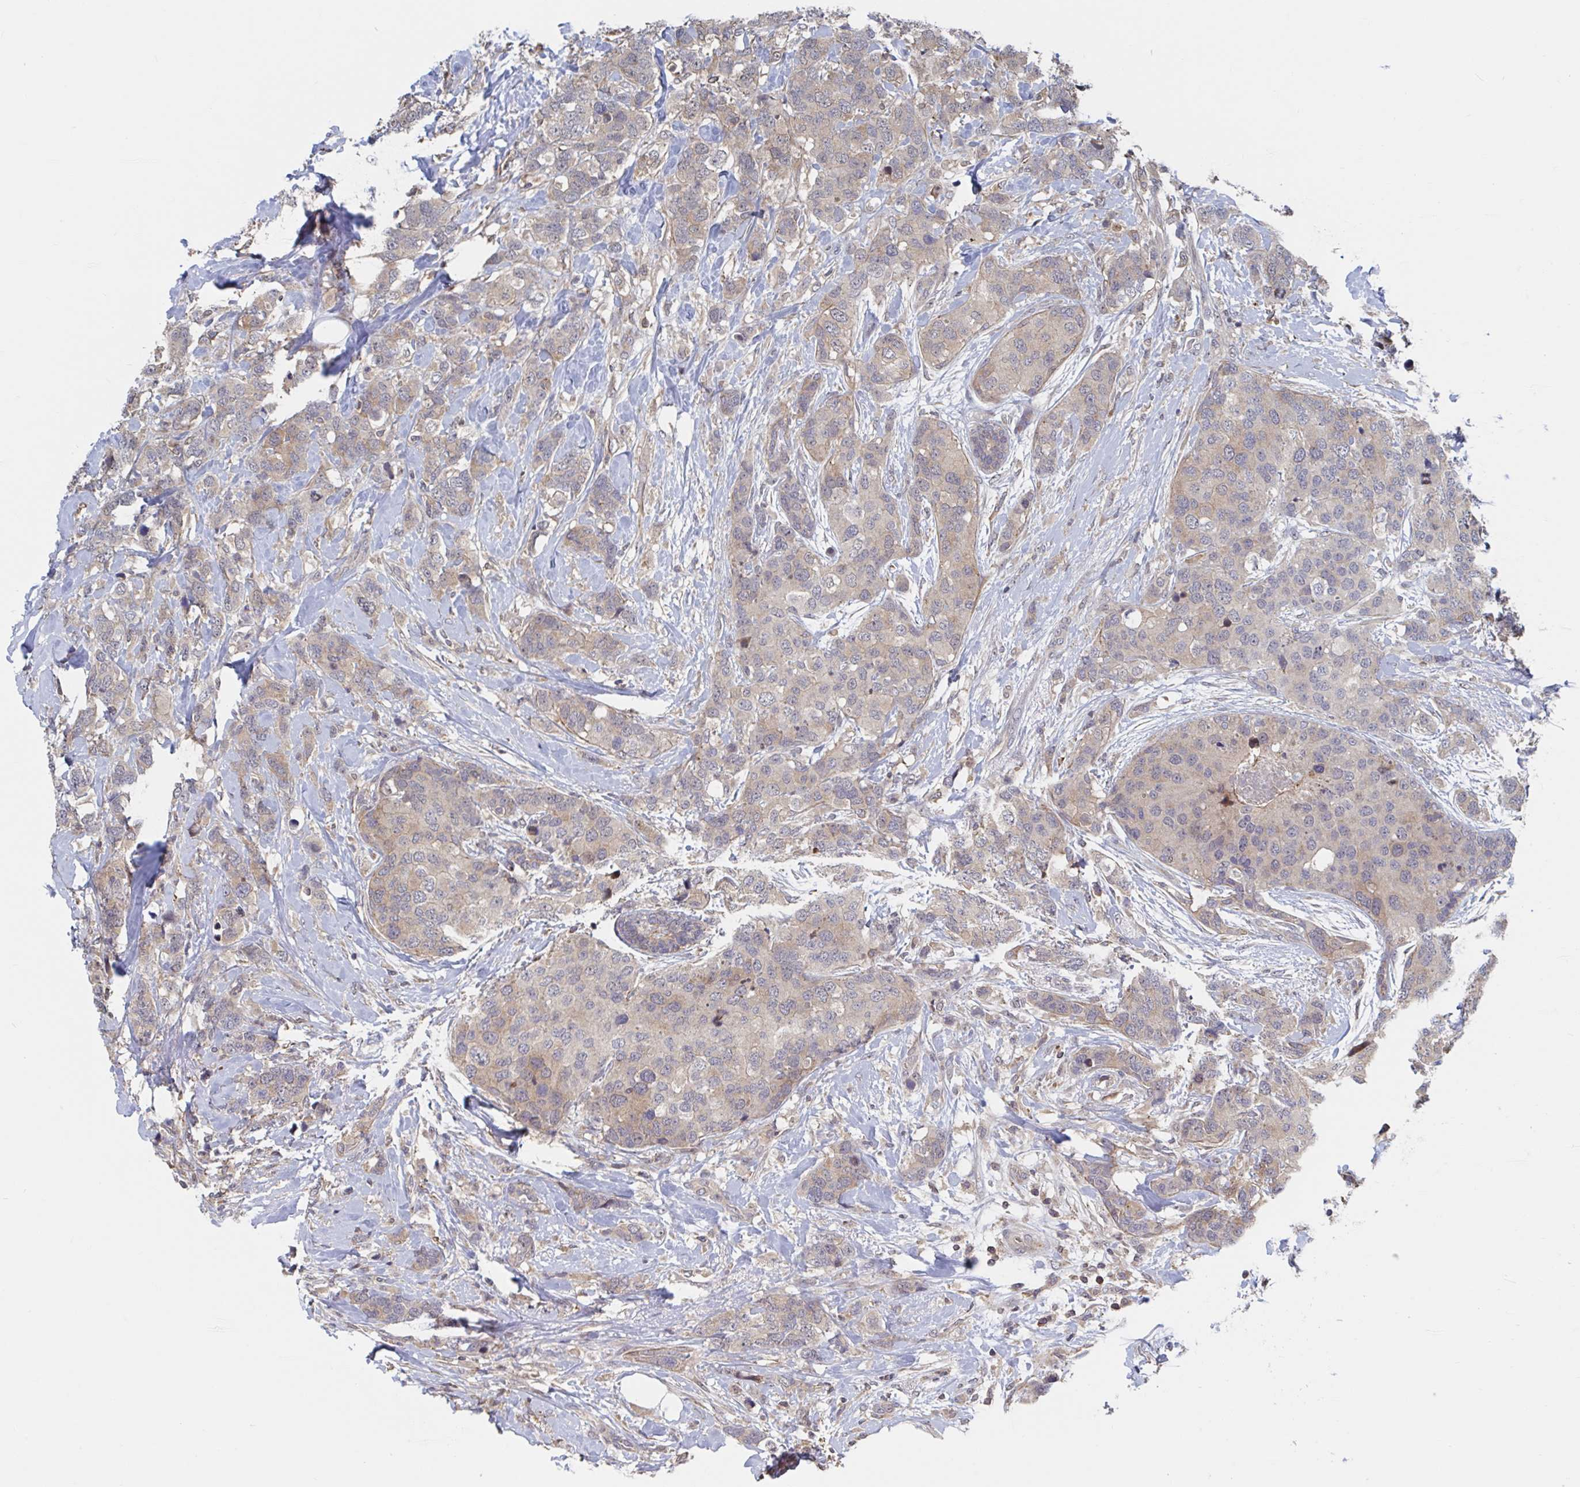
{"staining": {"intensity": "weak", "quantity": "25%-75%", "location": "cytoplasmic/membranous"}, "tissue": "breast cancer", "cell_type": "Tumor cells", "image_type": "cancer", "snomed": [{"axis": "morphology", "description": "Lobular carcinoma"}, {"axis": "topography", "description": "Breast"}], "caption": "Human breast lobular carcinoma stained with a brown dye demonstrates weak cytoplasmic/membranous positive staining in approximately 25%-75% of tumor cells.", "gene": "DHRS12", "patient": {"sex": "female", "age": 59}}